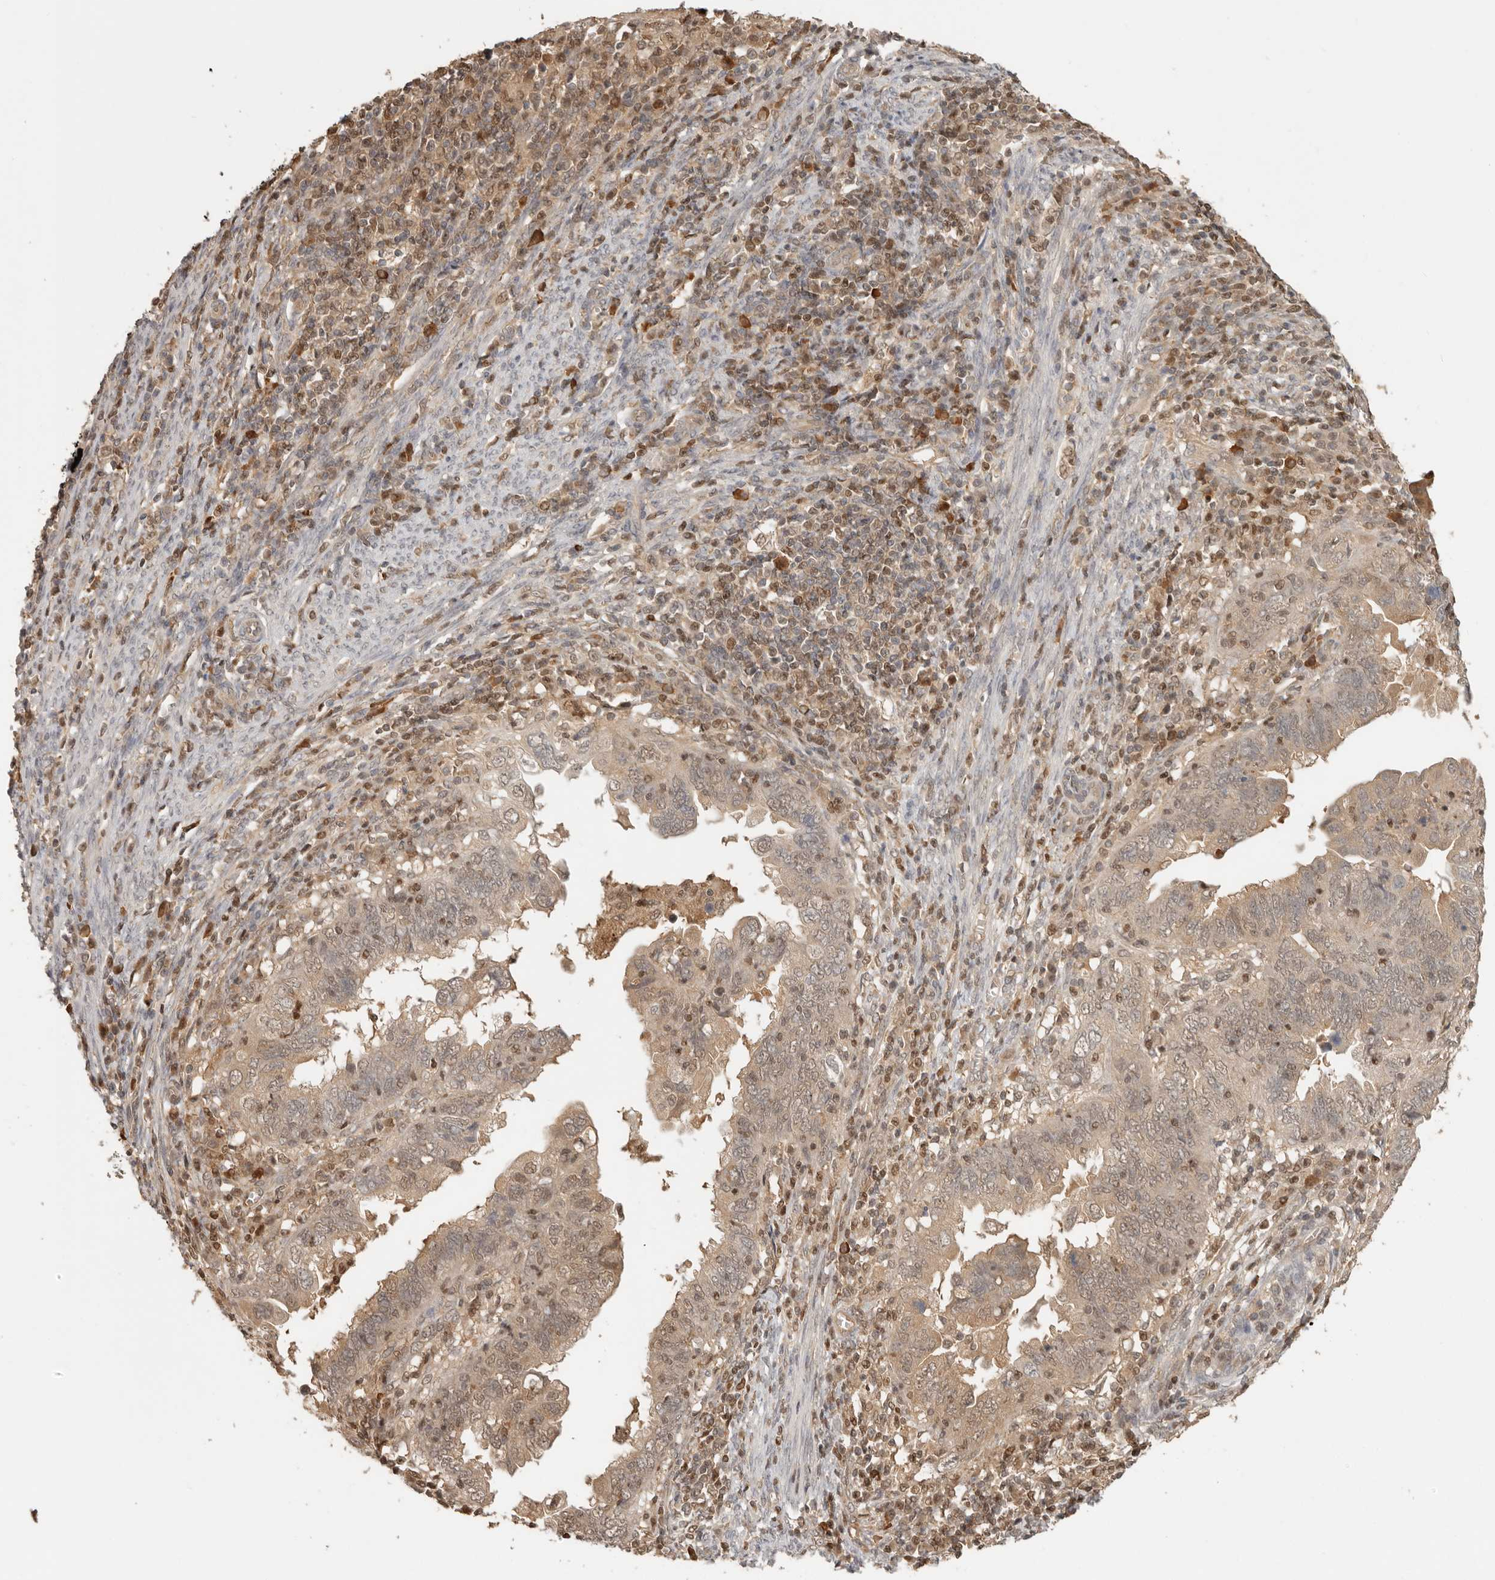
{"staining": {"intensity": "weak", "quantity": "25%-75%", "location": "cytoplasmic/membranous,nuclear"}, "tissue": "endometrial cancer", "cell_type": "Tumor cells", "image_type": "cancer", "snomed": [{"axis": "morphology", "description": "Adenocarcinoma, NOS"}, {"axis": "topography", "description": "Uterus"}], "caption": "Immunohistochemistry (IHC) histopathology image of neoplastic tissue: endometrial cancer (adenocarcinoma) stained using immunohistochemistry (IHC) displays low levels of weak protein expression localized specifically in the cytoplasmic/membranous and nuclear of tumor cells, appearing as a cytoplasmic/membranous and nuclear brown color.", "gene": "PSMA5", "patient": {"sex": "female", "age": 77}}